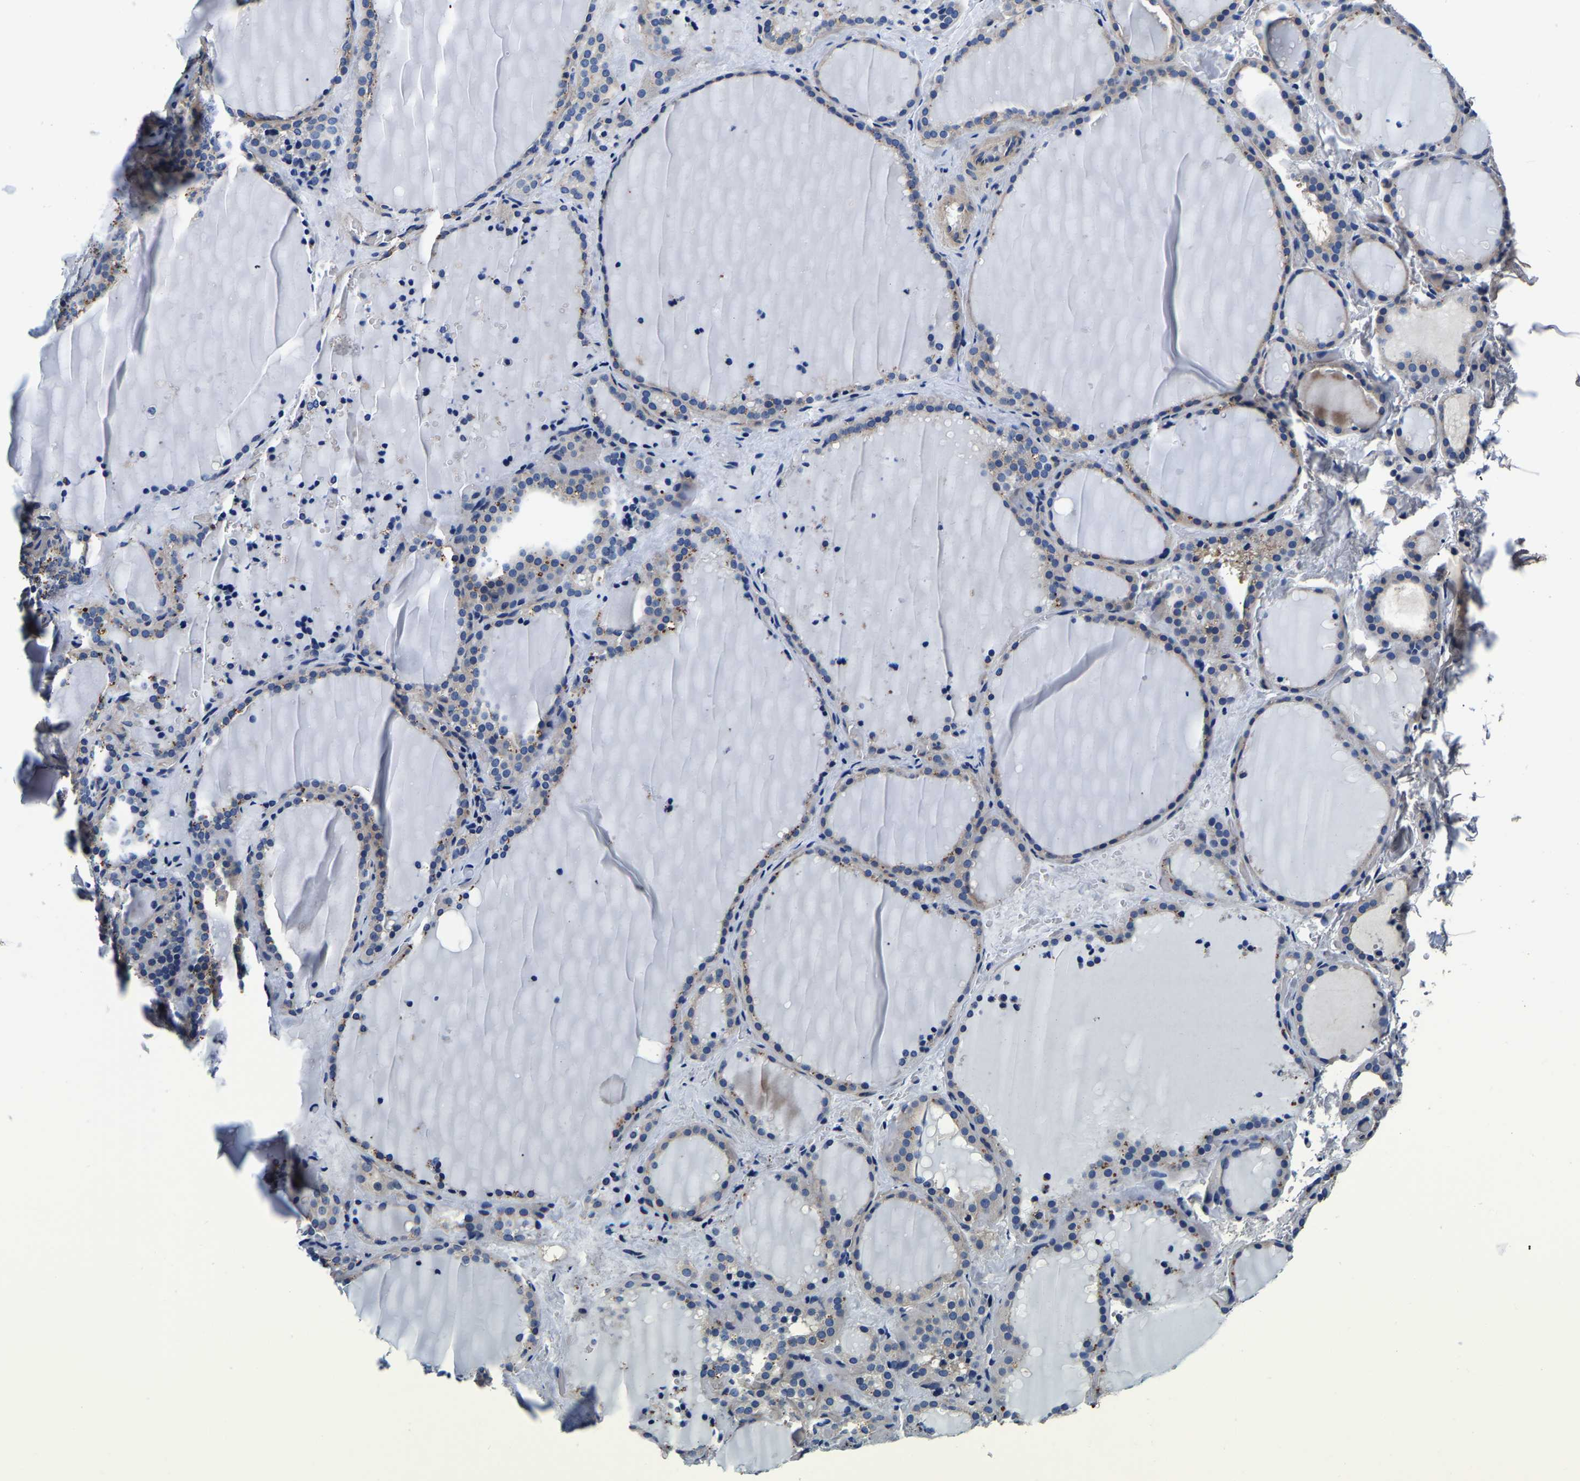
{"staining": {"intensity": "weak", "quantity": "<25%", "location": "cytoplasmic/membranous"}, "tissue": "thyroid gland", "cell_type": "Glandular cells", "image_type": "normal", "snomed": [{"axis": "morphology", "description": "Normal tissue, NOS"}, {"axis": "topography", "description": "Thyroid gland"}], "caption": "IHC micrograph of unremarkable thyroid gland: thyroid gland stained with DAB (3,3'-diaminobenzidine) demonstrates no significant protein expression in glandular cells. (Brightfield microscopy of DAB IHC at high magnification).", "gene": "SH3GLB1", "patient": {"sex": "female", "age": 22}}